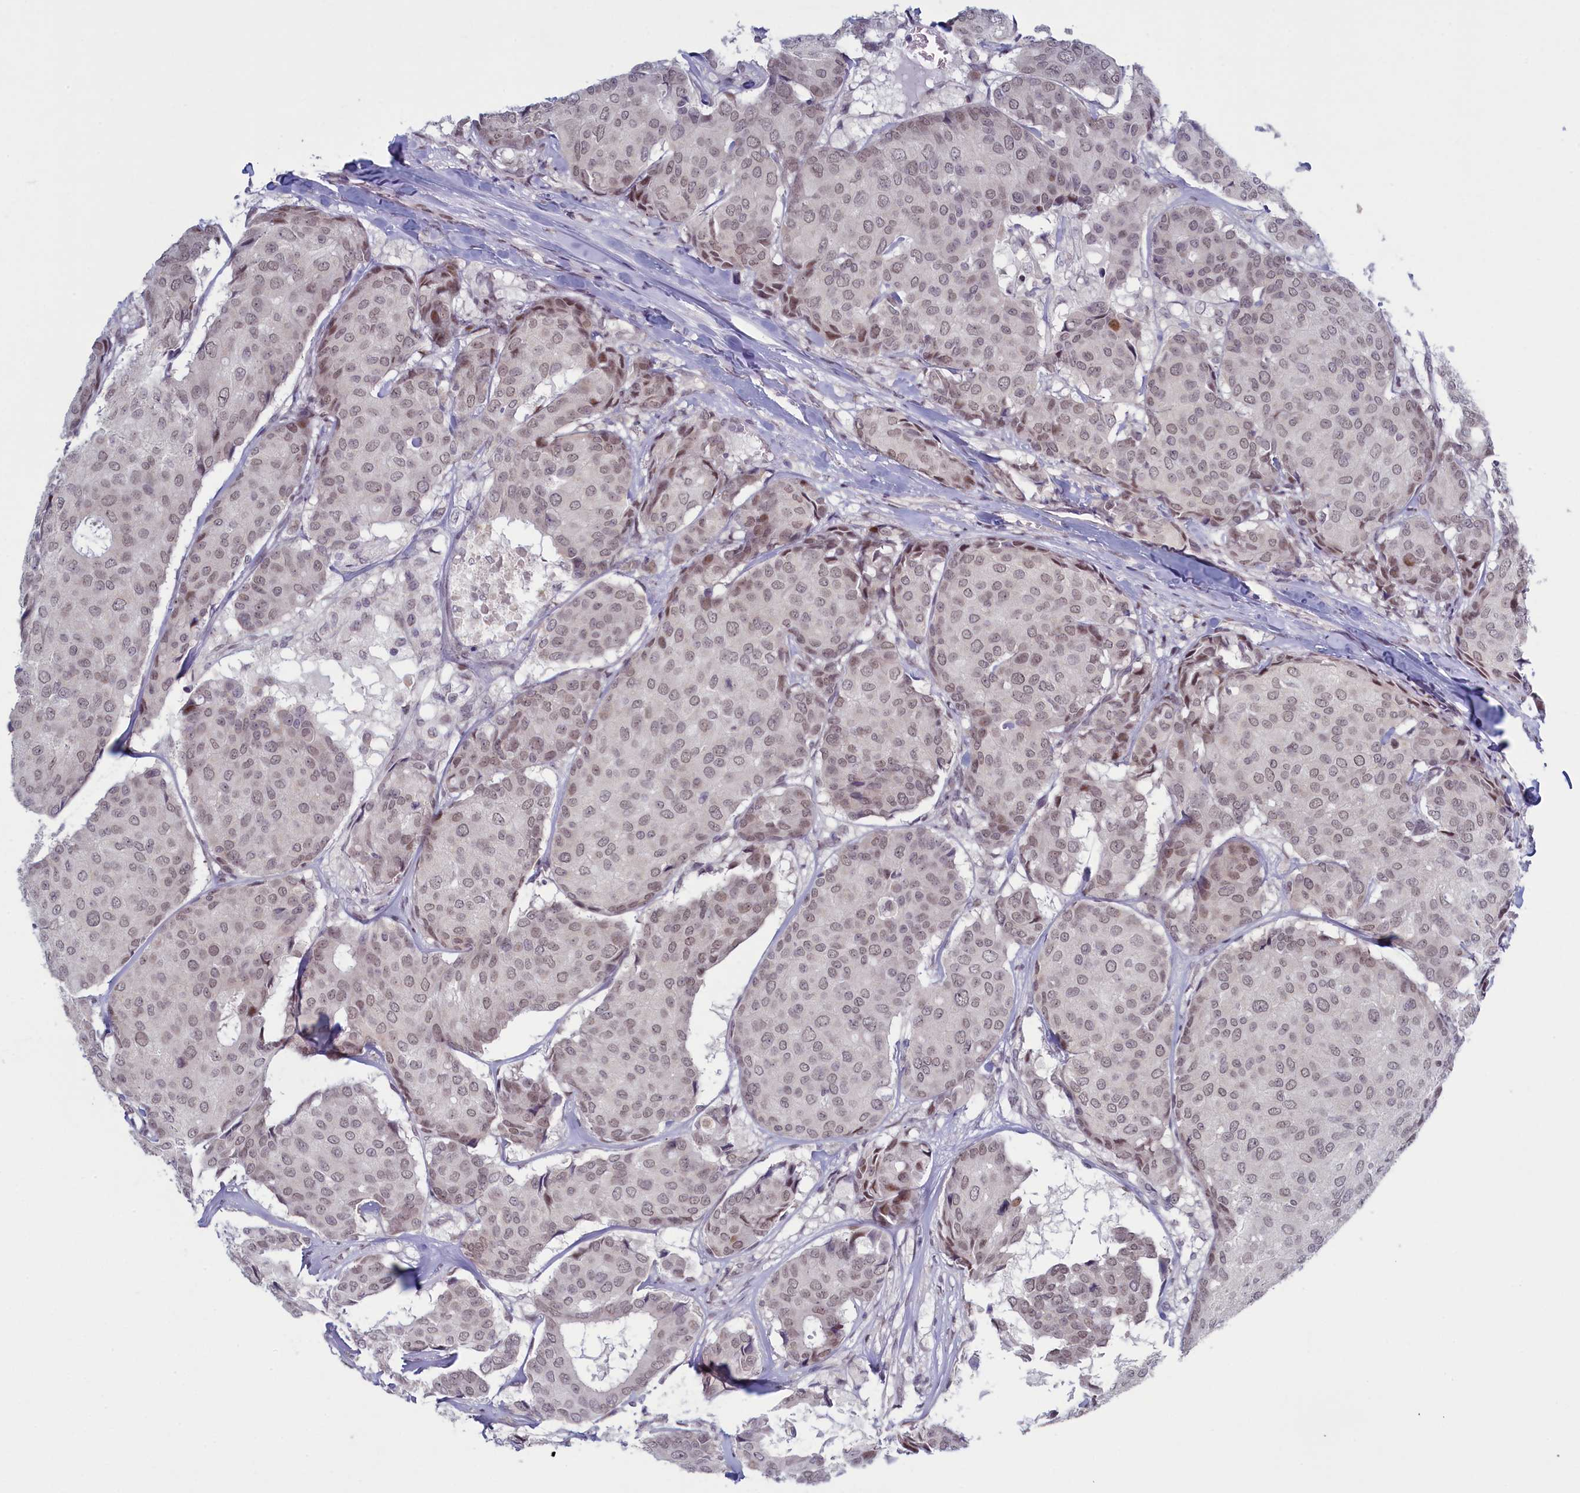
{"staining": {"intensity": "weak", "quantity": "<25%", "location": "cytoplasmic/membranous"}, "tissue": "breast cancer", "cell_type": "Tumor cells", "image_type": "cancer", "snomed": [{"axis": "morphology", "description": "Duct carcinoma"}, {"axis": "topography", "description": "Breast"}], "caption": "Immunohistochemical staining of intraductal carcinoma (breast) shows no significant staining in tumor cells.", "gene": "ATF7IP2", "patient": {"sex": "female", "age": 75}}